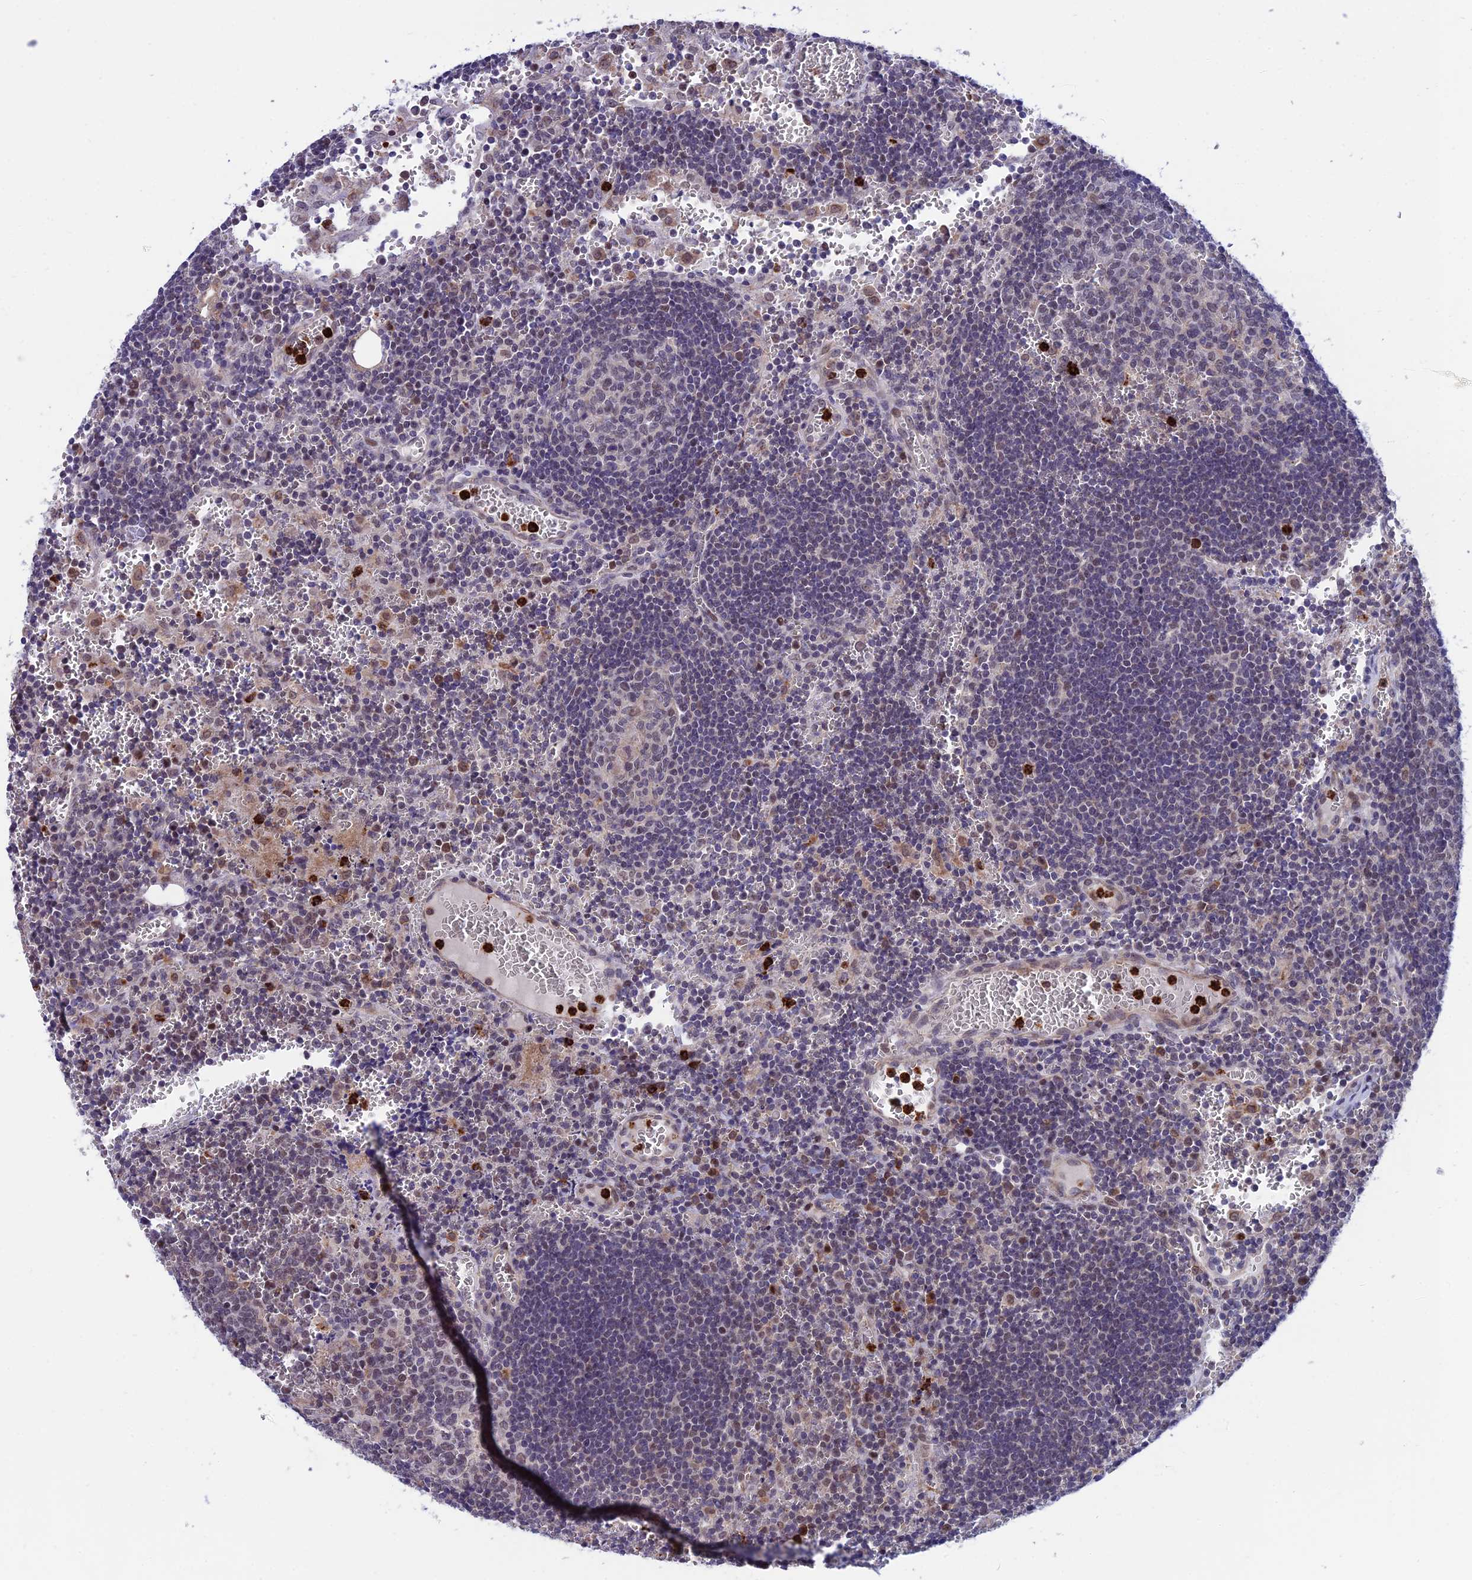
{"staining": {"intensity": "negative", "quantity": "none", "location": "none"}, "tissue": "lymph node", "cell_type": "Germinal center cells", "image_type": "normal", "snomed": [{"axis": "morphology", "description": "Normal tissue, NOS"}, {"axis": "topography", "description": "Lymph node"}], "caption": "This is an immunohistochemistry micrograph of normal lymph node. There is no expression in germinal center cells.", "gene": "COL6A6", "patient": {"sex": "female", "age": 73}}